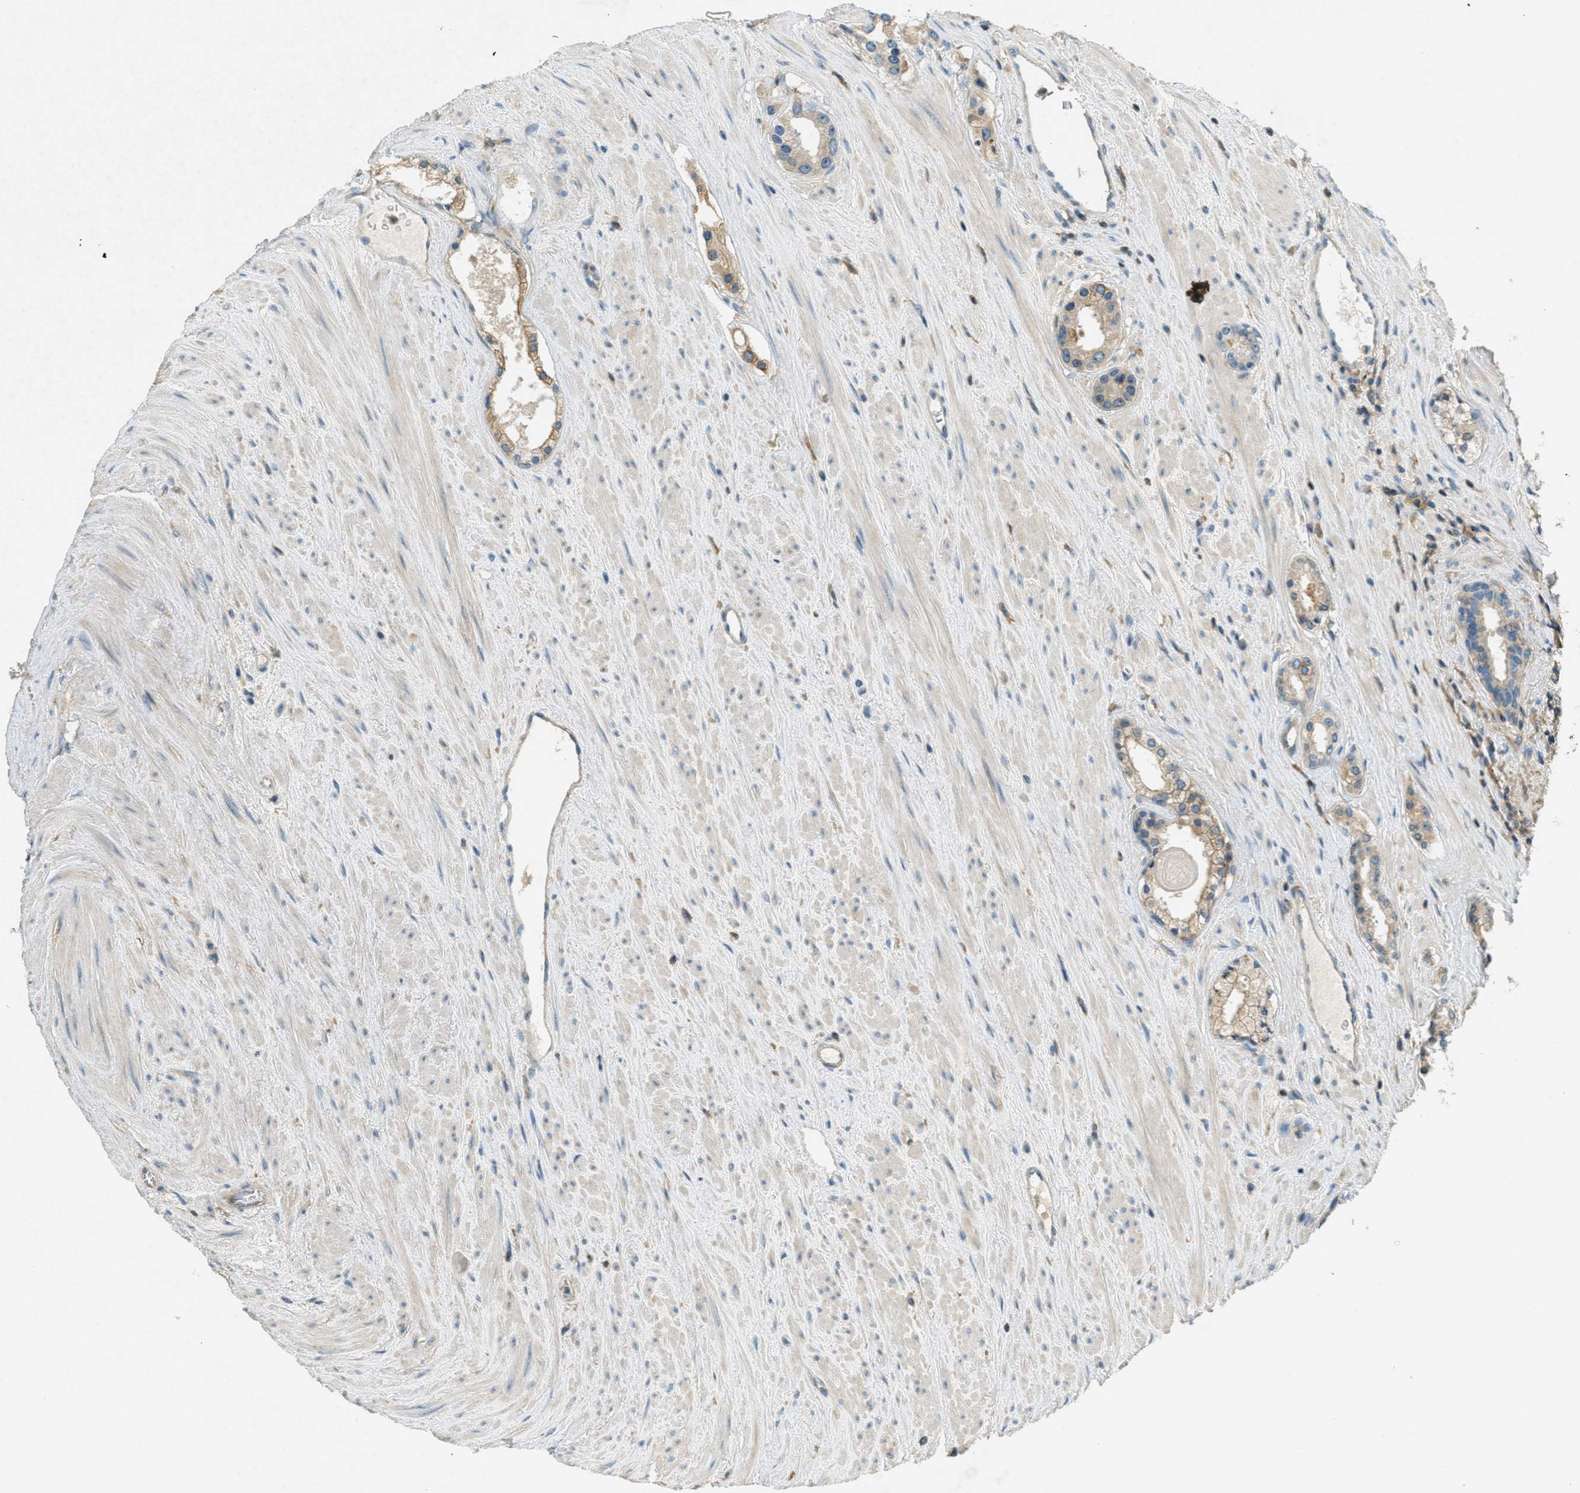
{"staining": {"intensity": "moderate", "quantity": ">75%", "location": "cytoplasmic/membranous"}, "tissue": "prostate cancer", "cell_type": "Tumor cells", "image_type": "cancer", "snomed": [{"axis": "morphology", "description": "Adenocarcinoma, High grade"}, {"axis": "topography", "description": "Prostate"}], "caption": "Protein staining exhibits moderate cytoplasmic/membranous staining in about >75% of tumor cells in prostate cancer (high-grade adenocarcinoma).", "gene": "NUDT4", "patient": {"sex": "male", "age": 71}}